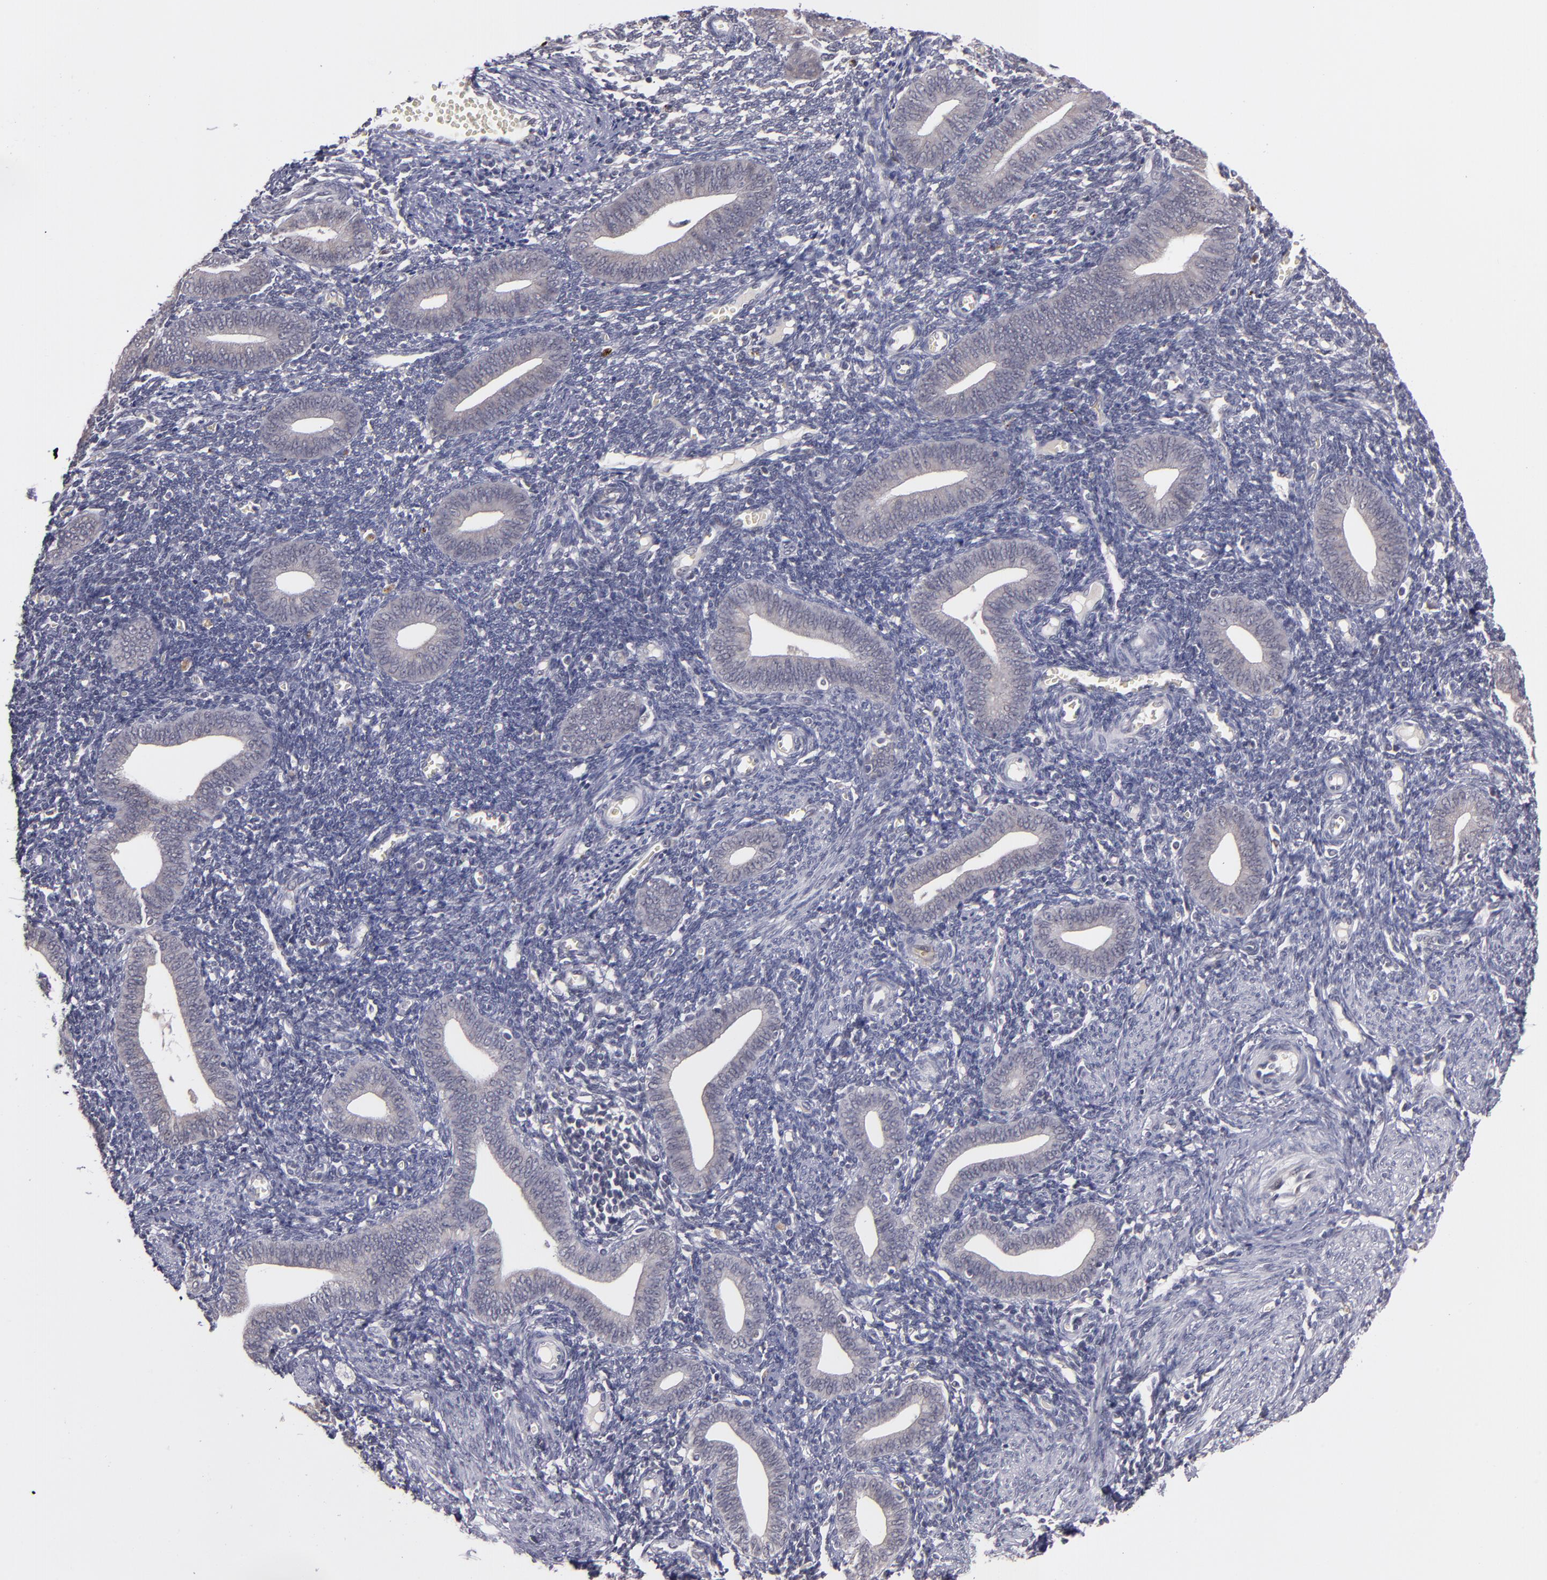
{"staining": {"intensity": "negative", "quantity": "none", "location": "none"}, "tissue": "endometrium", "cell_type": "Cells in endometrial stroma", "image_type": "normal", "snomed": [{"axis": "morphology", "description": "Normal tissue, NOS"}, {"axis": "topography", "description": "Uterus"}, {"axis": "topography", "description": "Endometrium"}], "caption": "Micrograph shows no protein expression in cells in endometrial stroma of normal endometrium. (Stains: DAB immunohistochemistry (IHC) with hematoxylin counter stain, Microscopy: brightfield microscopy at high magnification).", "gene": "CDC7", "patient": {"sex": "female", "age": 33}}